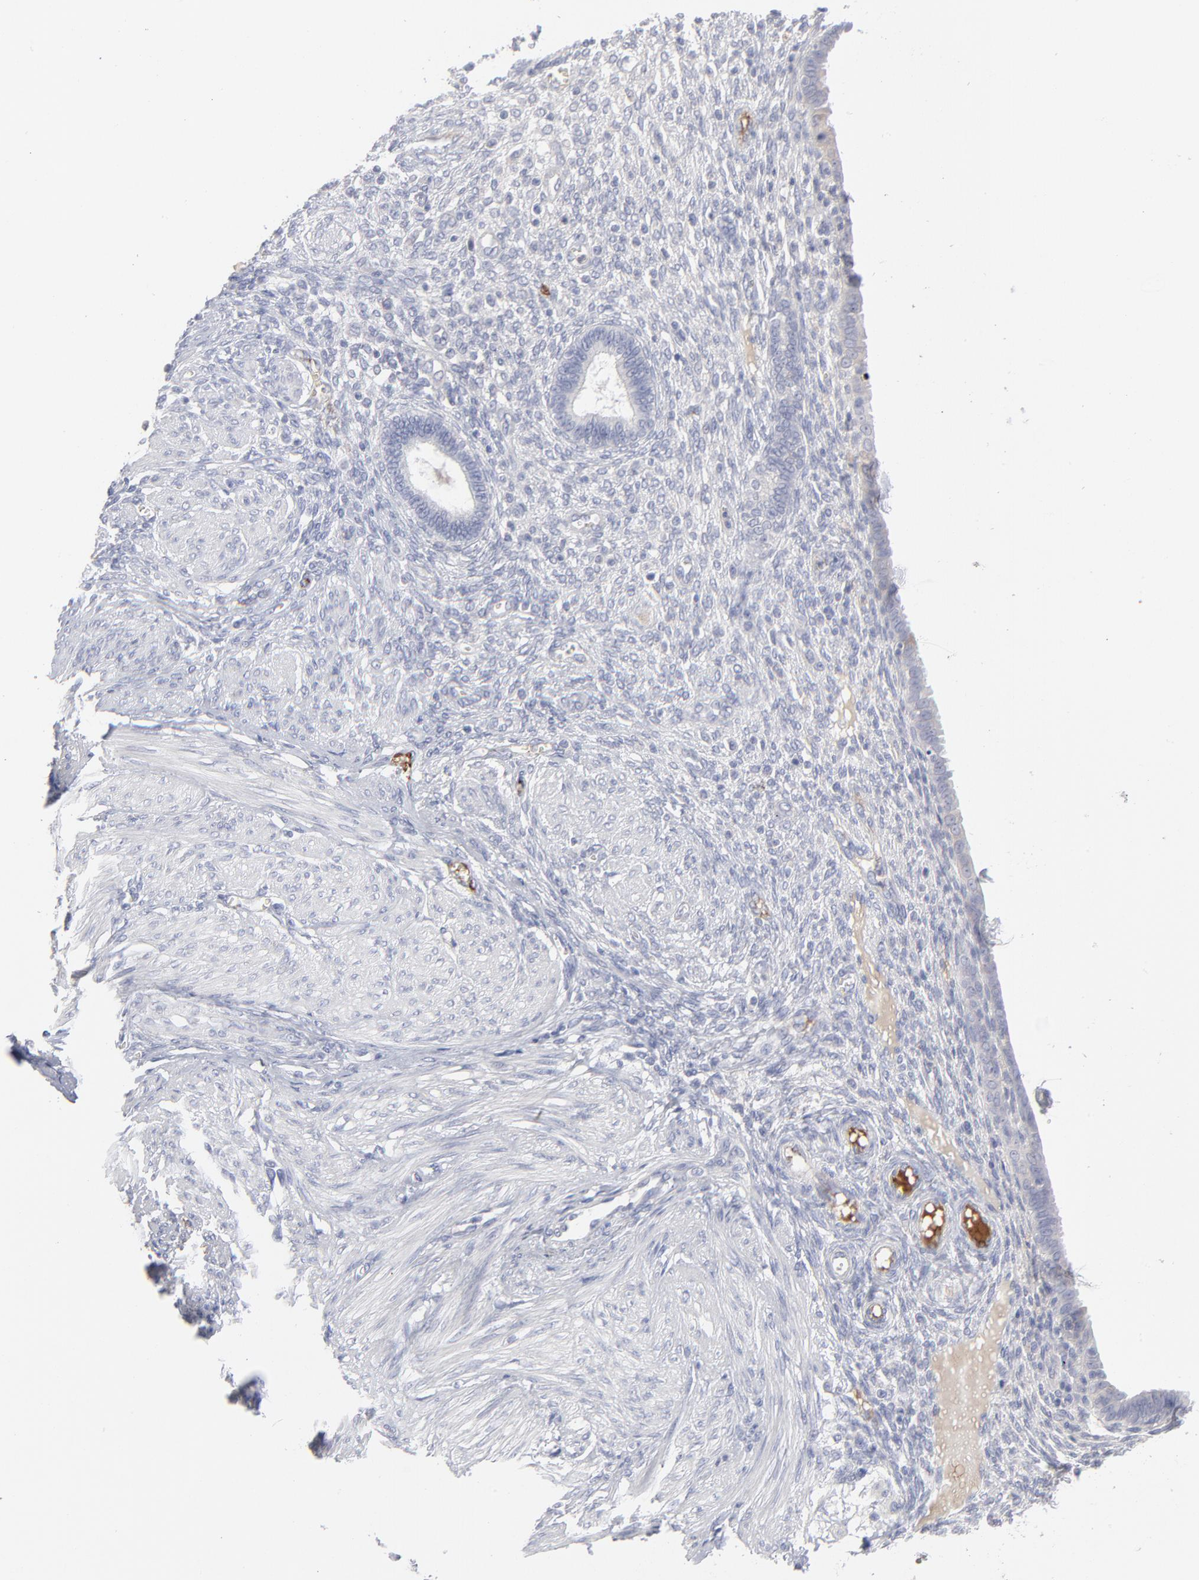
{"staining": {"intensity": "weak", "quantity": "<25%", "location": "cytoplasmic/membranous"}, "tissue": "endometrium", "cell_type": "Cells in endometrial stroma", "image_type": "normal", "snomed": [{"axis": "morphology", "description": "Normal tissue, NOS"}, {"axis": "topography", "description": "Endometrium"}], "caption": "A high-resolution histopathology image shows IHC staining of unremarkable endometrium, which exhibits no significant staining in cells in endometrial stroma.", "gene": "CCR3", "patient": {"sex": "female", "age": 72}}